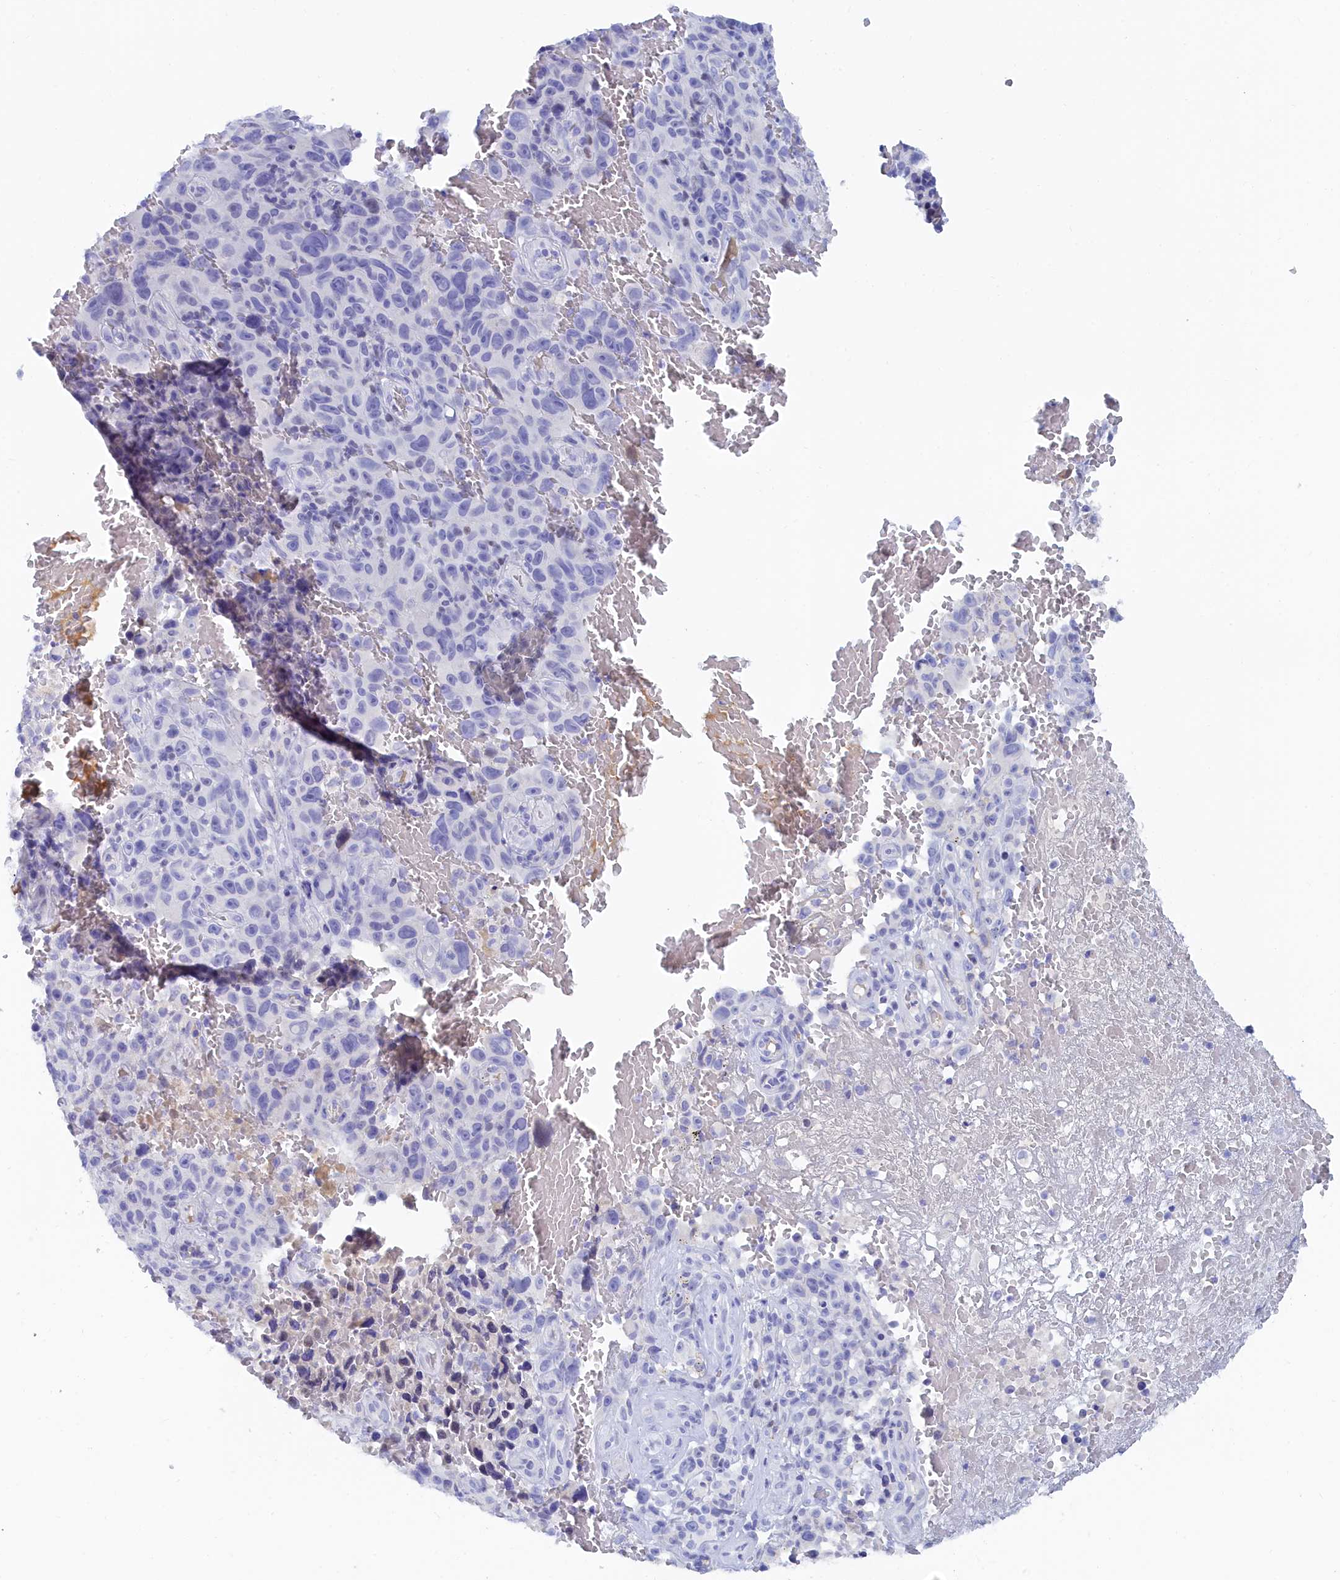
{"staining": {"intensity": "negative", "quantity": "none", "location": "none"}, "tissue": "melanoma", "cell_type": "Tumor cells", "image_type": "cancer", "snomed": [{"axis": "morphology", "description": "Malignant melanoma, NOS"}, {"axis": "topography", "description": "Skin"}], "caption": "This is an immunohistochemistry photomicrograph of human malignant melanoma. There is no expression in tumor cells.", "gene": "TRIM10", "patient": {"sex": "female", "age": 82}}